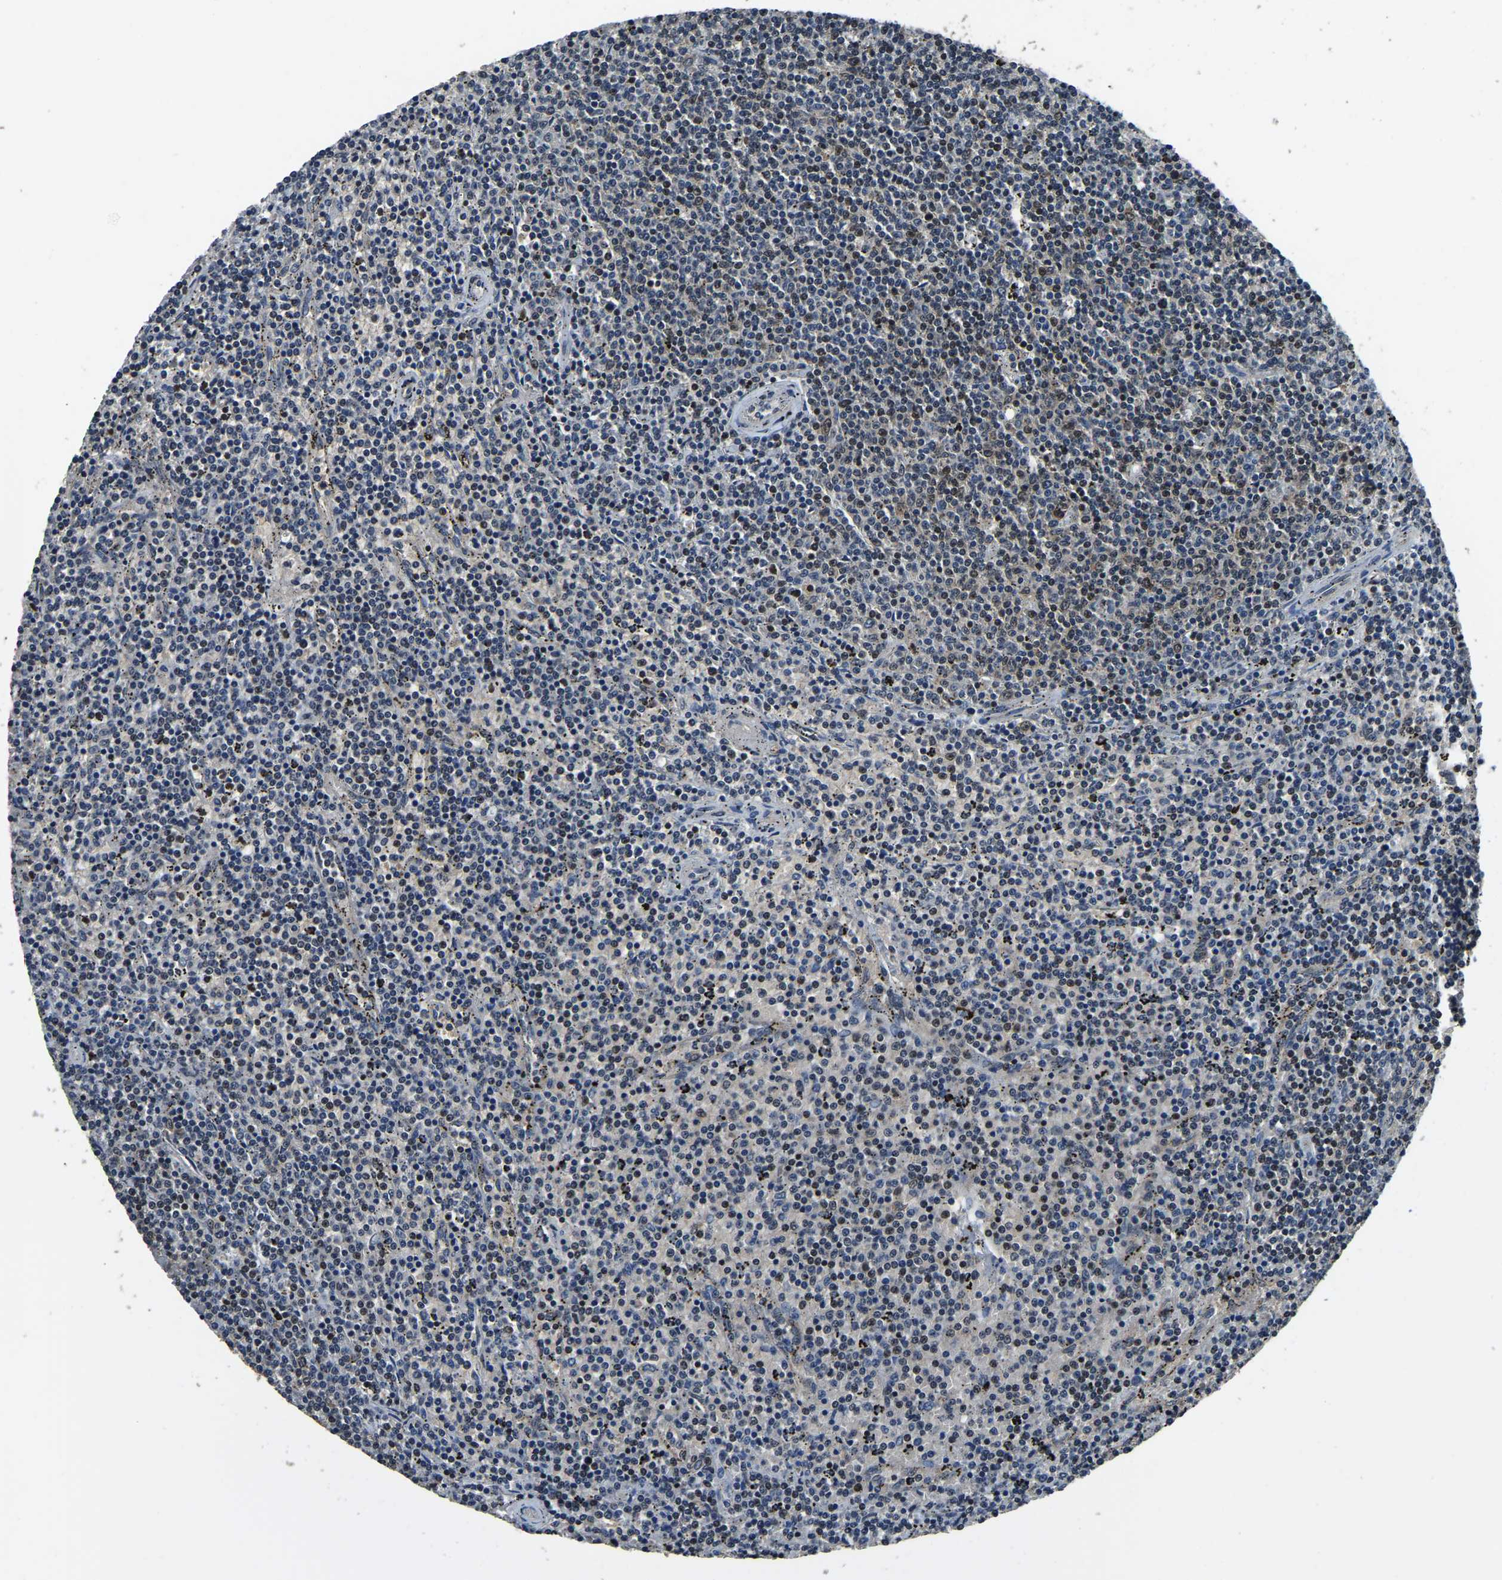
{"staining": {"intensity": "weak", "quantity": "<25%", "location": "nuclear"}, "tissue": "lymphoma", "cell_type": "Tumor cells", "image_type": "cancer", "snomed": [{"axis": "morphology", "description": "Malignant lymphoma, non-Hodgkin's type, Low grade"}, {"axis": "topography", "description": "Spleen"}], "caption": "An IHC micrograph of malignant lymphoma, non-Hodgkin's type (low-grade) is shown. There is no staining in tumor cells of malignant lymphoma, non-Hodgkin's type (low-grade).", "gene": "ANKIB1", "patient": {"sex": "female", "age": 50}}